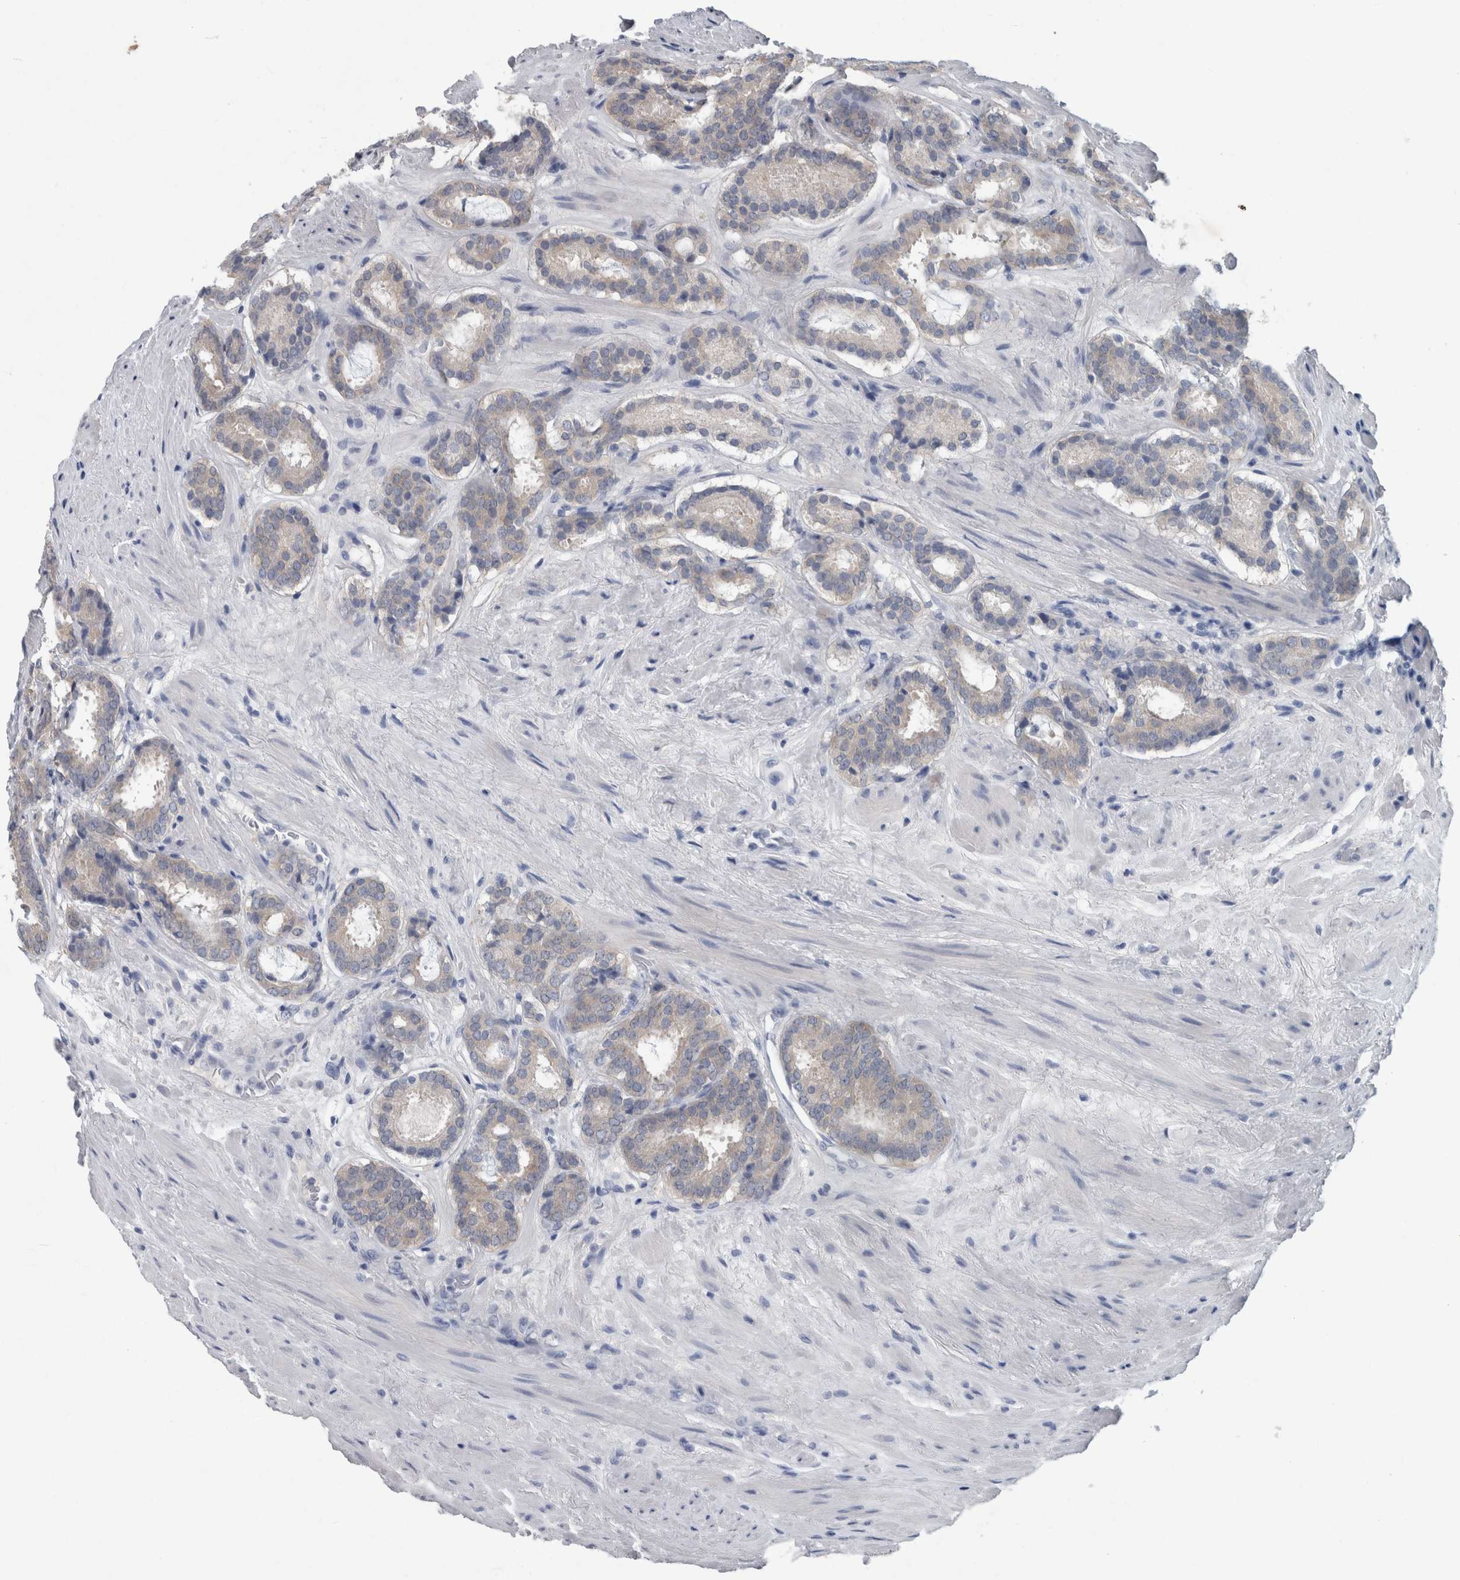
{"staining": {"intensity": "weak", "quantity": "<25%", "location": "cytoplasmic/membranous"}, "tissue": "prostate cancer", "cell_type": "Tumor cells", "image_type": "cancer", "snomed": [{"axis": "morphology", "description": "Adenocarcinoma, Low grade"}, {"axis": "topography", "description": "Prostate"}], "caption": "Micrograph shows no protein expression in tumor cells of prostate cancer tissue. Nuclei are stained in blue.", "gene": "FAM83H", "patient": {"sex": "male", "age": 69}}